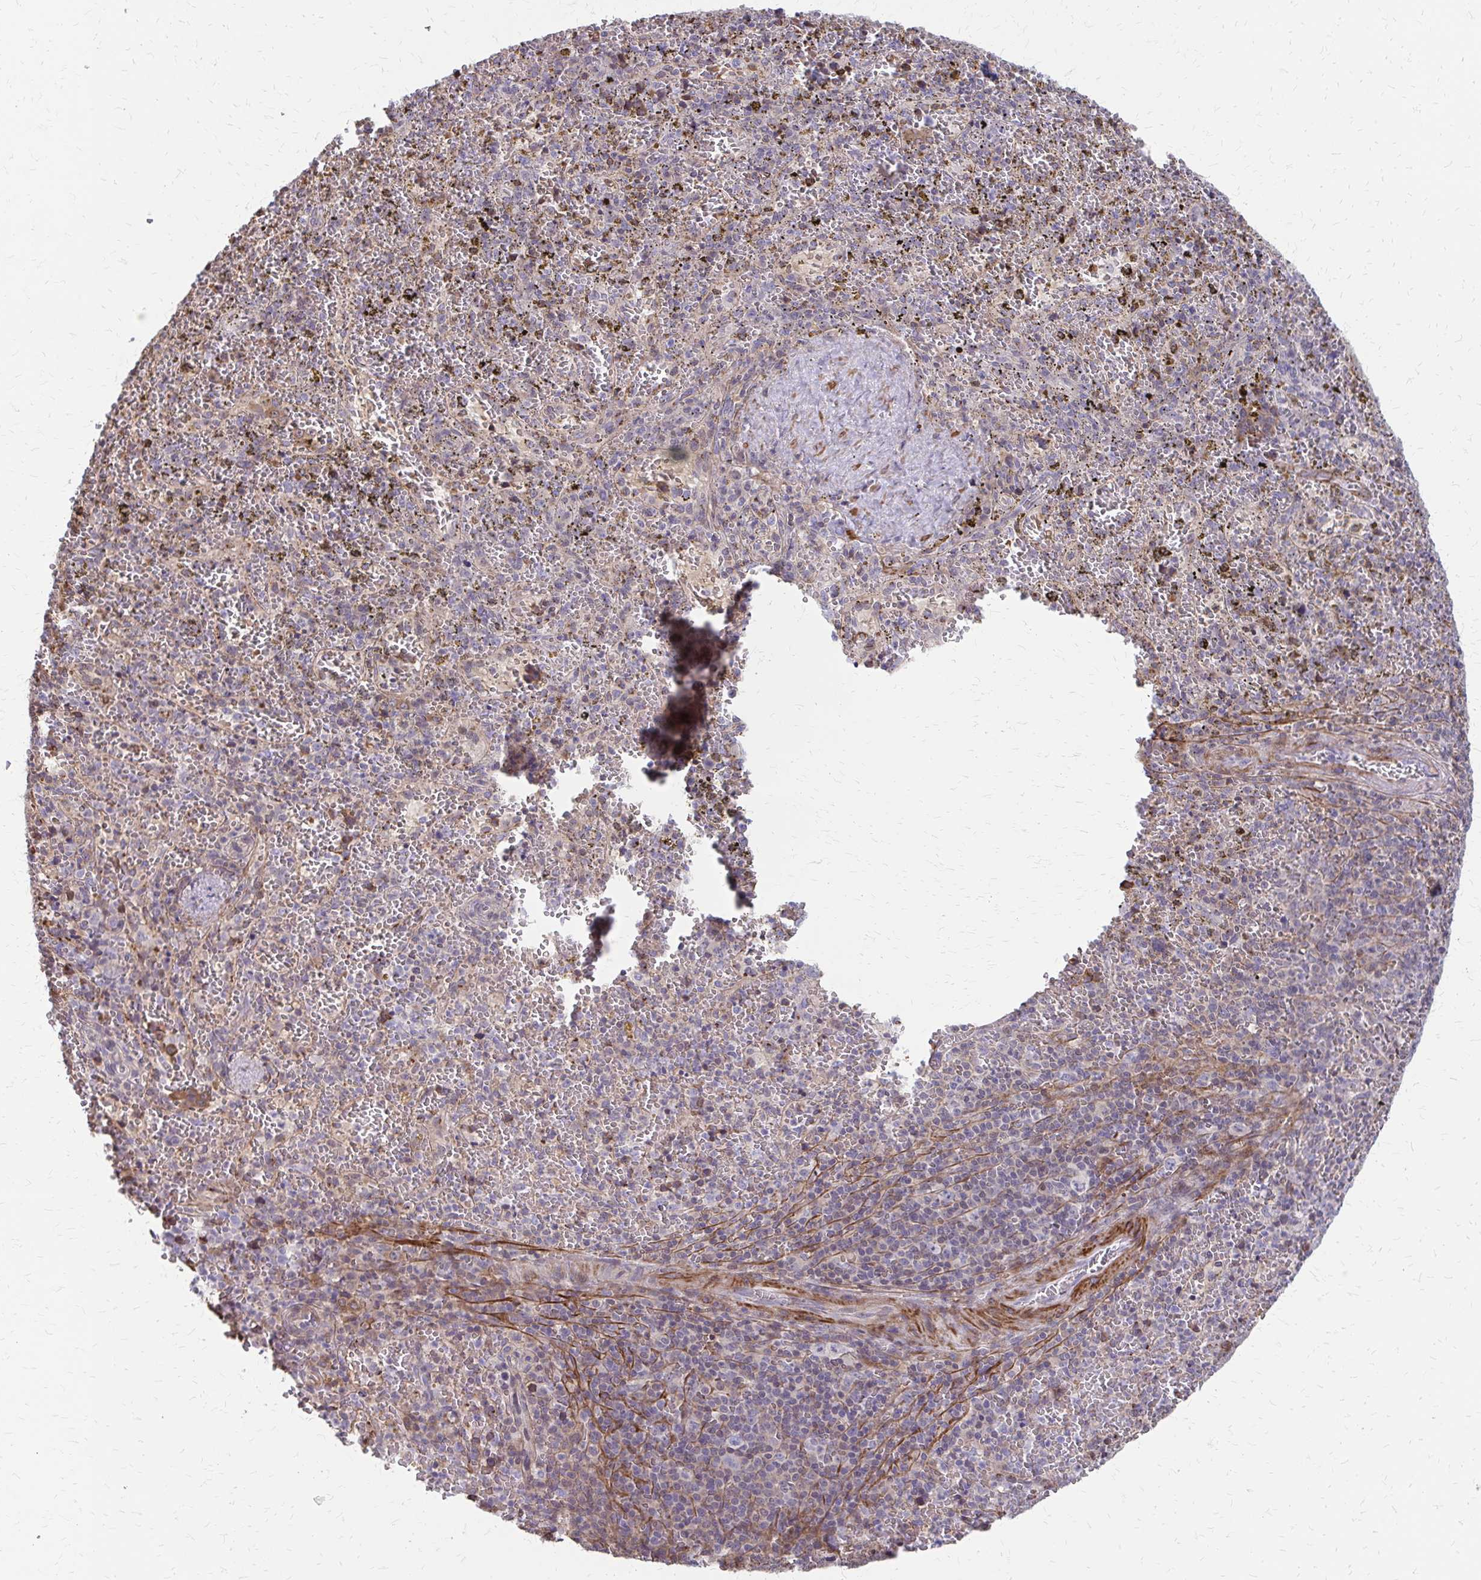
{"staining": {"intensity": "moderate", "quantity": "<25%", "location": "cytoplasmic/membranous"}, "tissue": "spleen", "cell_type": "Cells in red pulp", "image_type": "normal", "snomed": [{"axis": "morphology", "description": "Normal tissue, NOS"}, {"axis": "topography", "description": "Spleen"}], "caption": "IHC (DAB) staining of benign spleen displays moderate cytoplasmic/membranous protein staining in approximately <25% of cells in red pulp.", "gene": "IFI44L", "patient": {"sex": "female", "age": 50}}